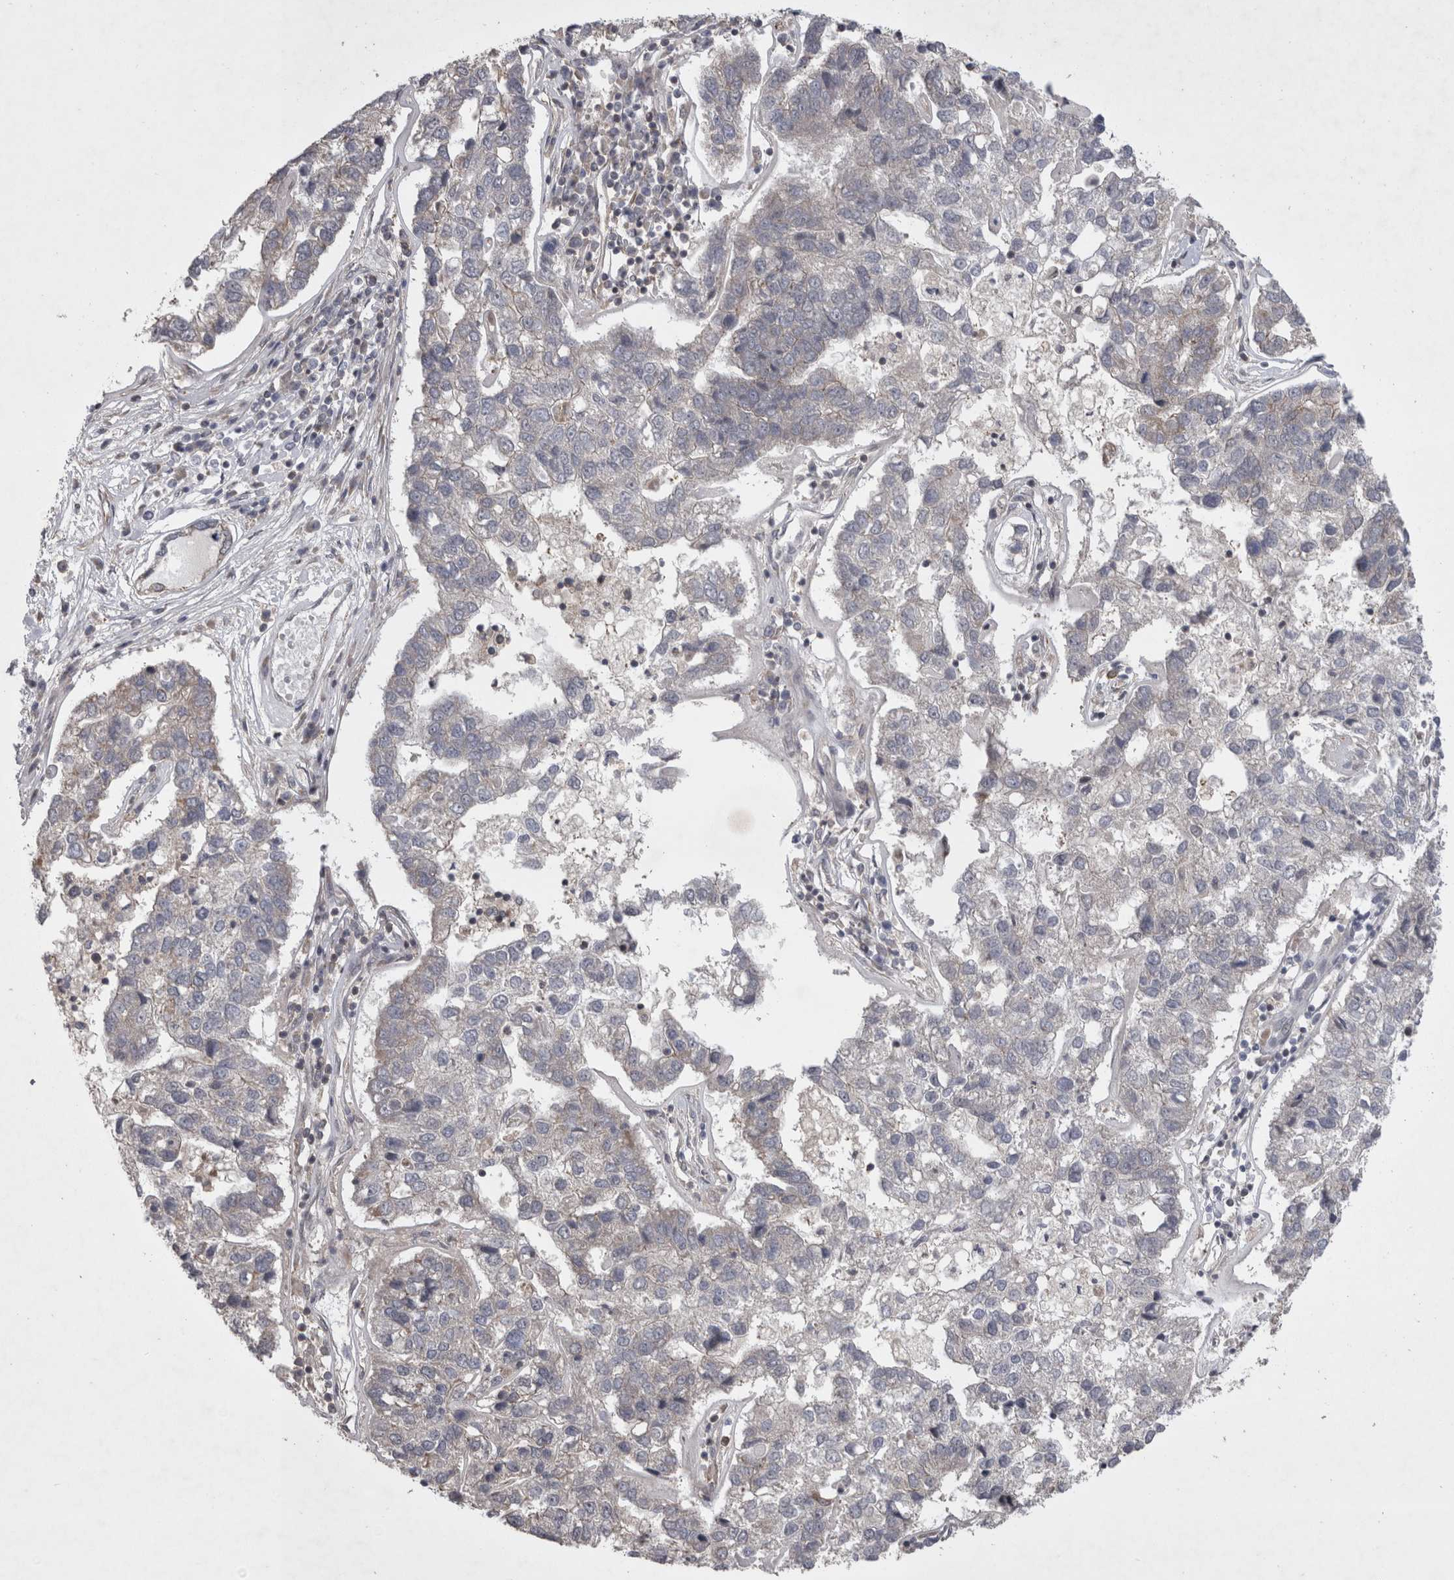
{"staining": {"intensity": "negative", "quantity": "none", "location": "none"}, "tissue": "pancreatic cancer", "cell_type": "Tumor cells", "image_type": "cancer", "snomed": [{"axis": "morphology", "description": "Adenocarcinoma, NOS"}, {"axis": "topography", "description": "Pancreas"}], "caption": "Immunohistochemistry histopathology image of human pancreatic cancer stained for a protein (brown), which reveals no positivity in tumor cells. (DAB IHC visualized using brightfield microscopy, high magnification).", "gene": "TSPOAP1", "patient": {"sex": "female", "age": 61}}